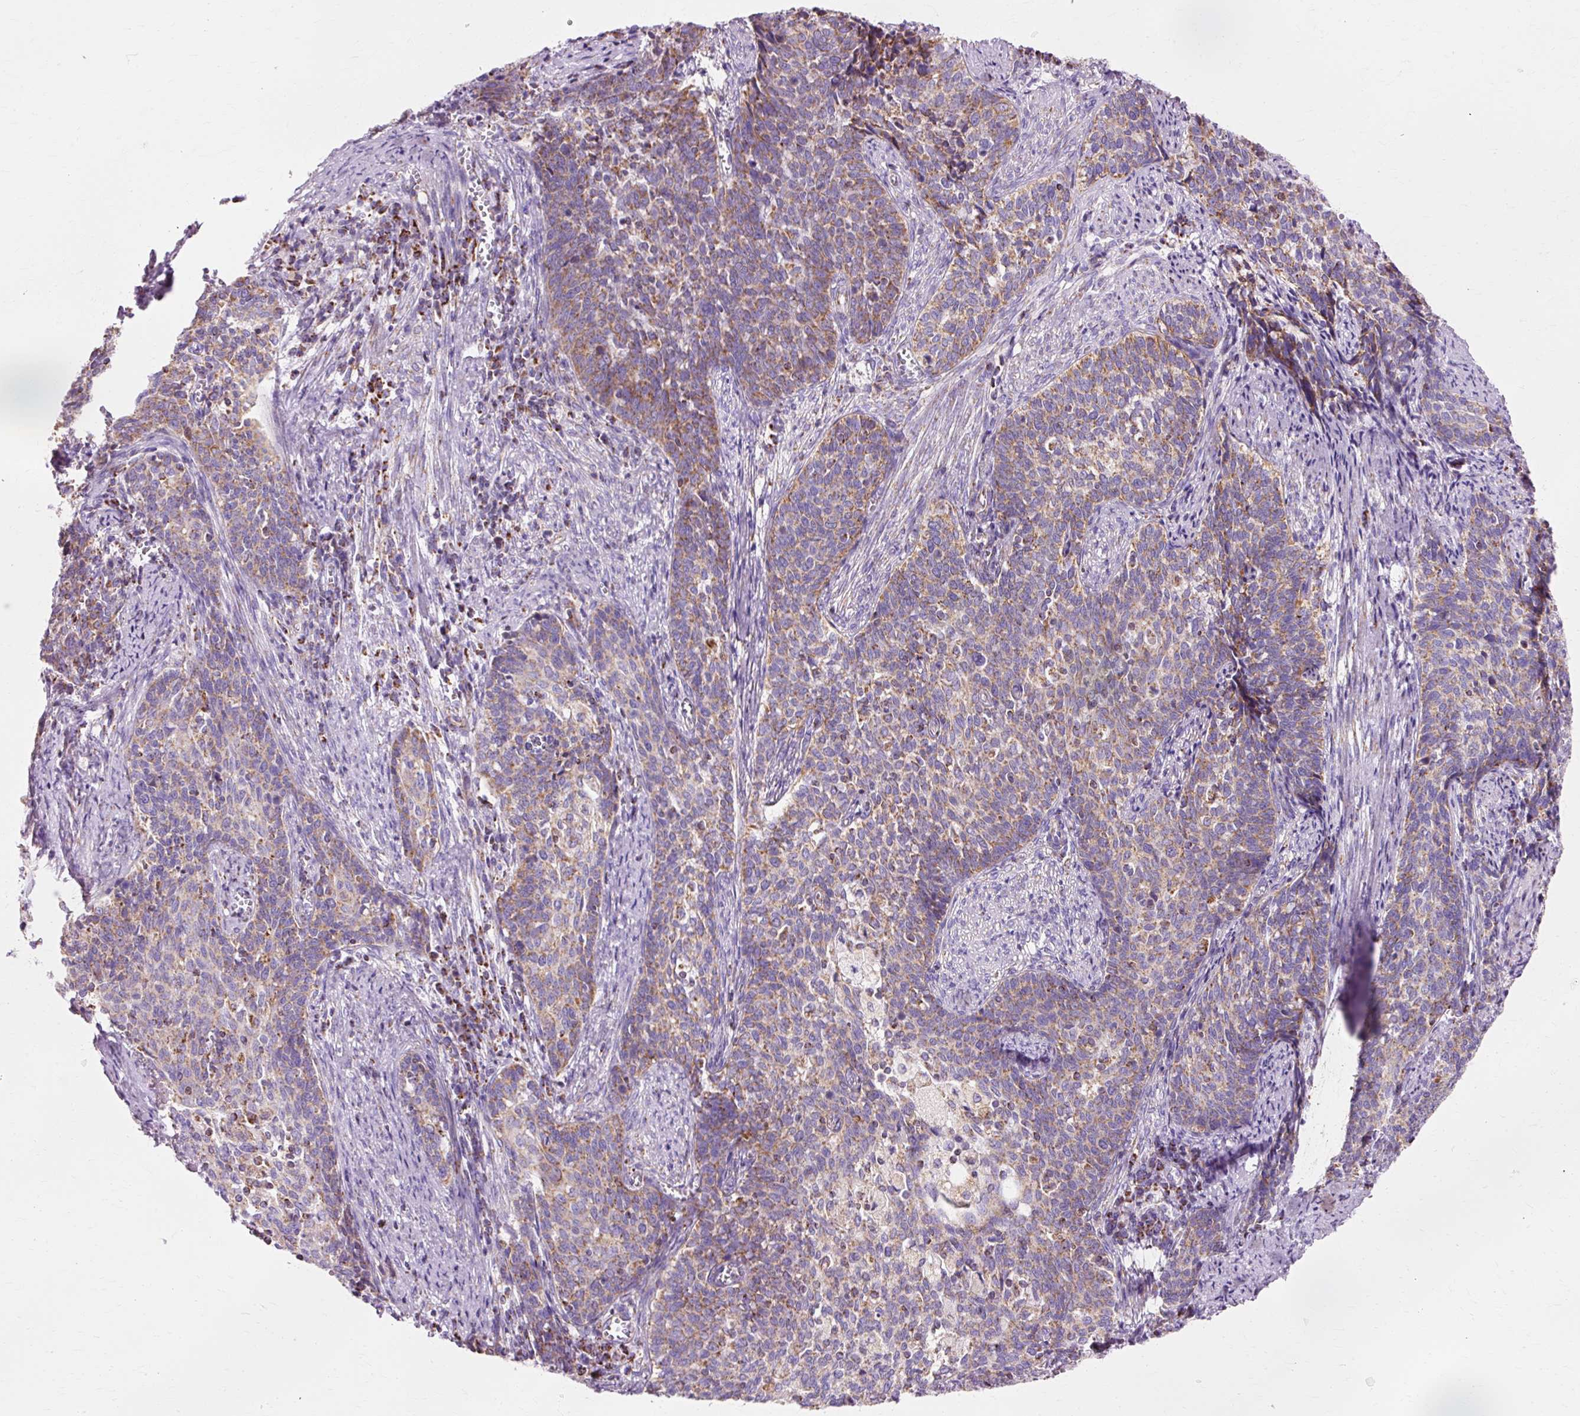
{"staining": {"intensity": "moderate", "quantity": ">75%", "location": "cytoplasmic/membranous"}, "tissue": "cervical cancer", "cell_type": "Tumor cells", "image_type": "cancer", "snomed": [{"axis": "morphology", "description": "Squamous cell carcinoma, NOS"}, {"axis": "topography", "description": "Cervix"}], "caption": "Squamous cell carcinoma (cervical) stained for a protein displays moderate cytoplasmic/membranous positivity in tumor cells.", "gene": "ATP5PO", "patient": {"sex": "female", "age": 39}}